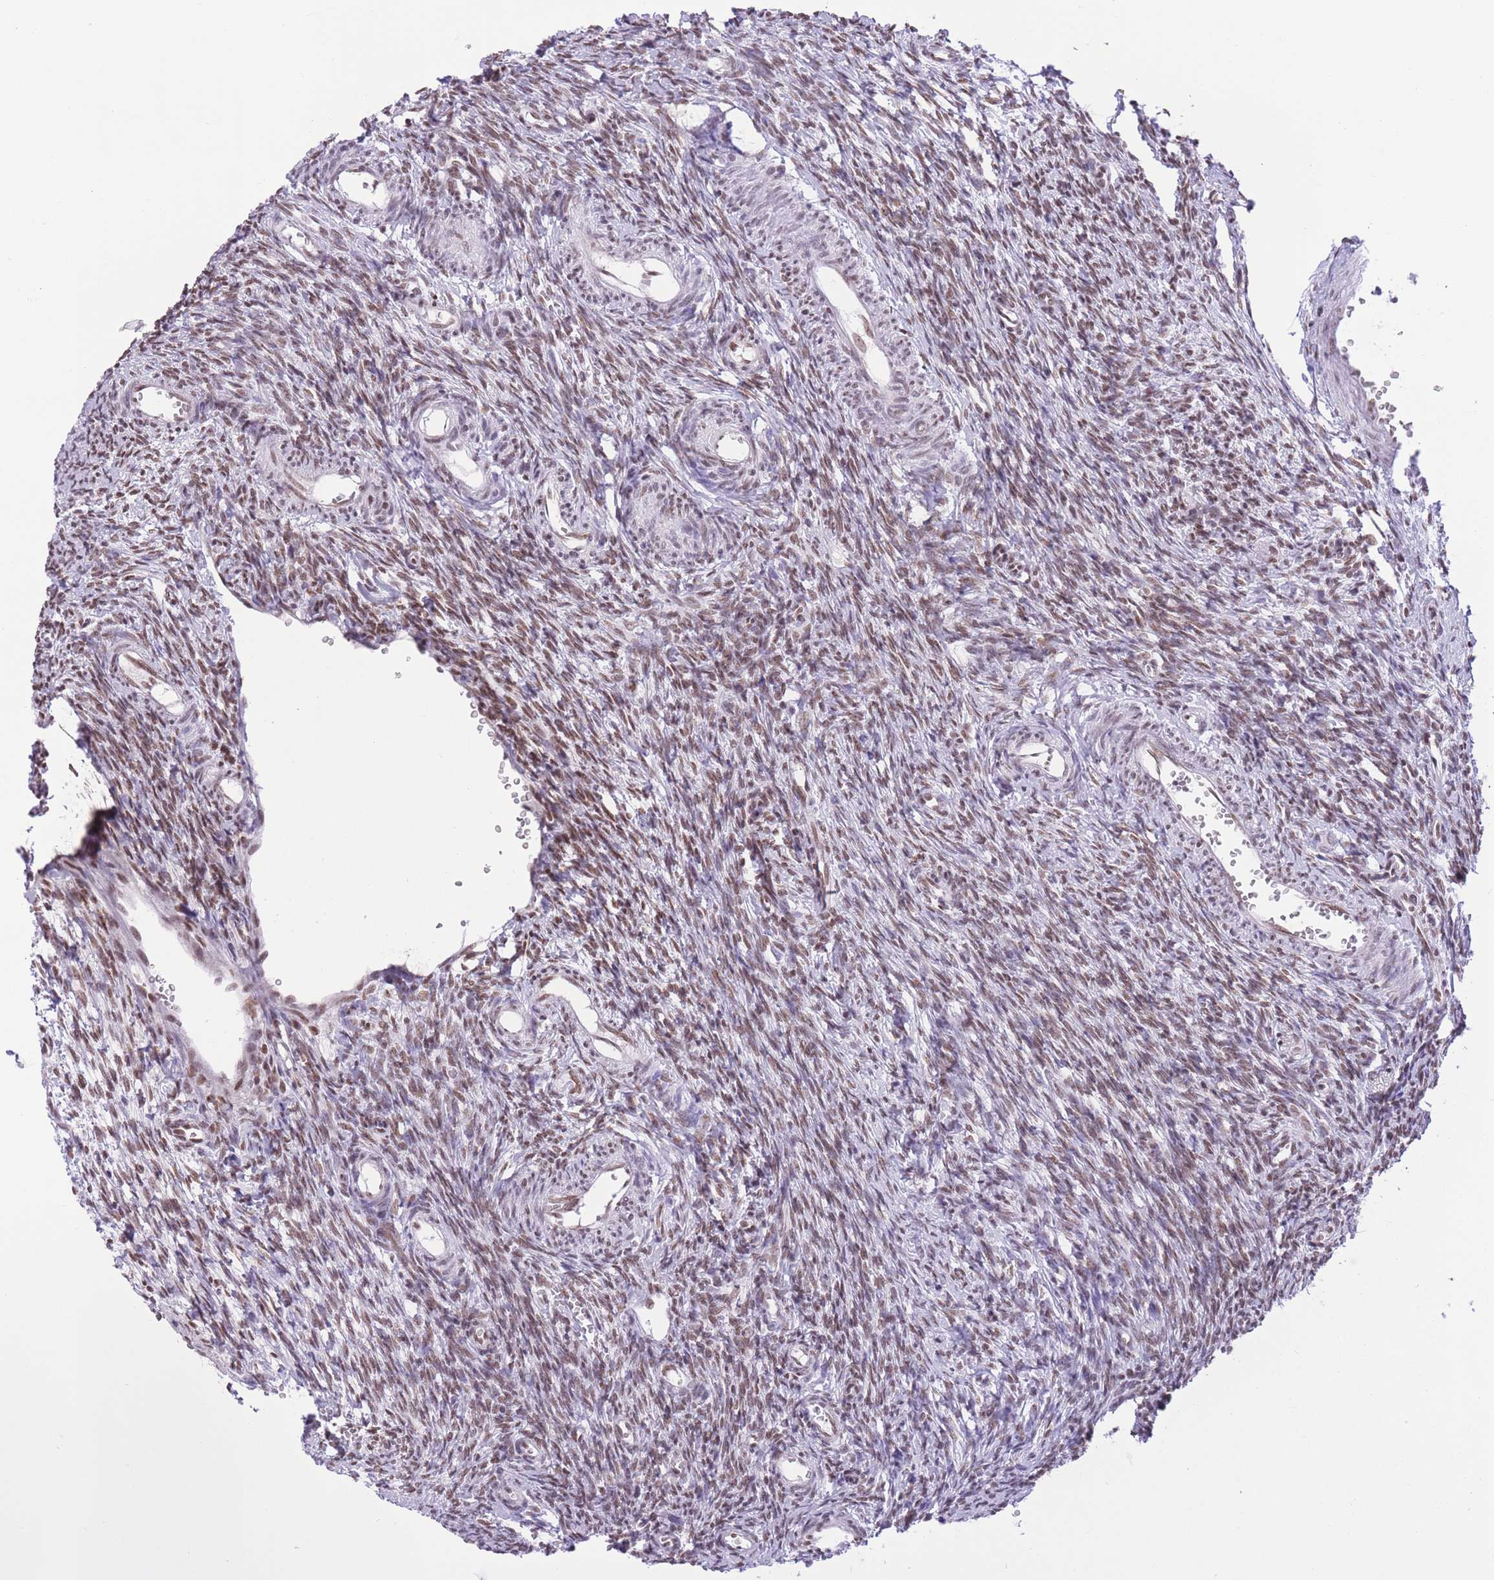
{"staining": {"intensity": "moderate", "quantity": ">75%", "location": "nuclear"}, "tissue": "ovary", "cell_type": "Ovarian stroma cells", "image_type": "normal", "snomed": [{"axis": "morphology", "description": "Normal tissue, NOS"}, {"axis": "topography", "description": "Ovary"}], "caption": "Ovarian stroma cells demonstrate medium levels of moderate nuclear positivity in about >75% of cells in benign human ovary. (DAB = brown stain, brightfield microscopy at high magnification).", "gene": "ZBED5", "patient": {"sex": "female", "age": 39}}